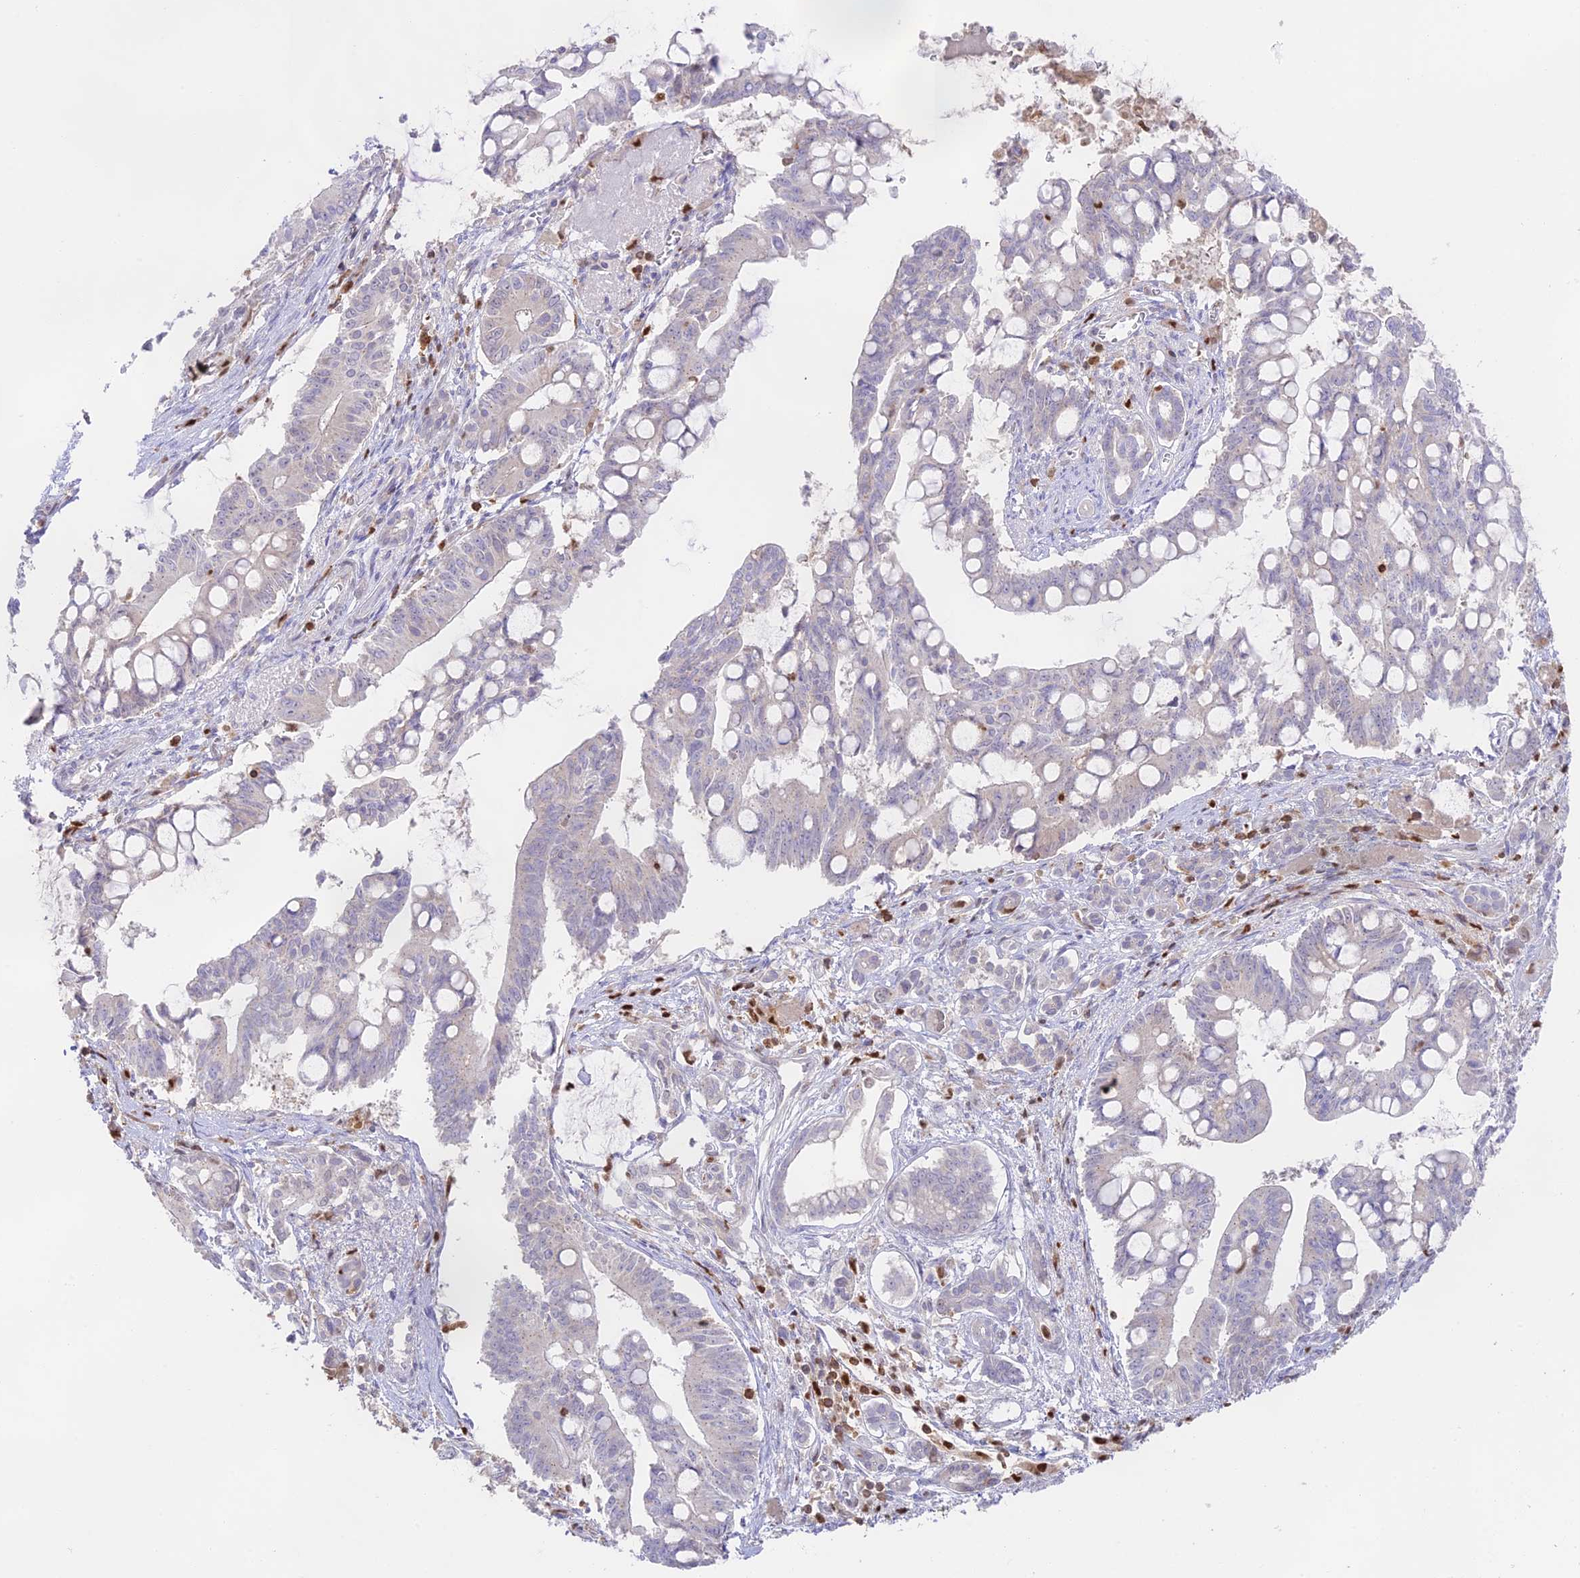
{"staining": {"intensity": "negative", "quantity": "none", "location": "none"}, "tissue": "pancreatic cancer", "cell_type": "Tumor cells", "image_type": "cancer", "snomed": [{"axis": "morphology", "description": "Adenocarcinoma, NOS"}, {"axis": "topography", "description": "Pancreas"}], "caption": "Tumor cells are negative for brown protein staining in adenocarcinoma (pancreatic).", "gene": "DENND1C", "patient": {"sex": "male", "age": 68}}